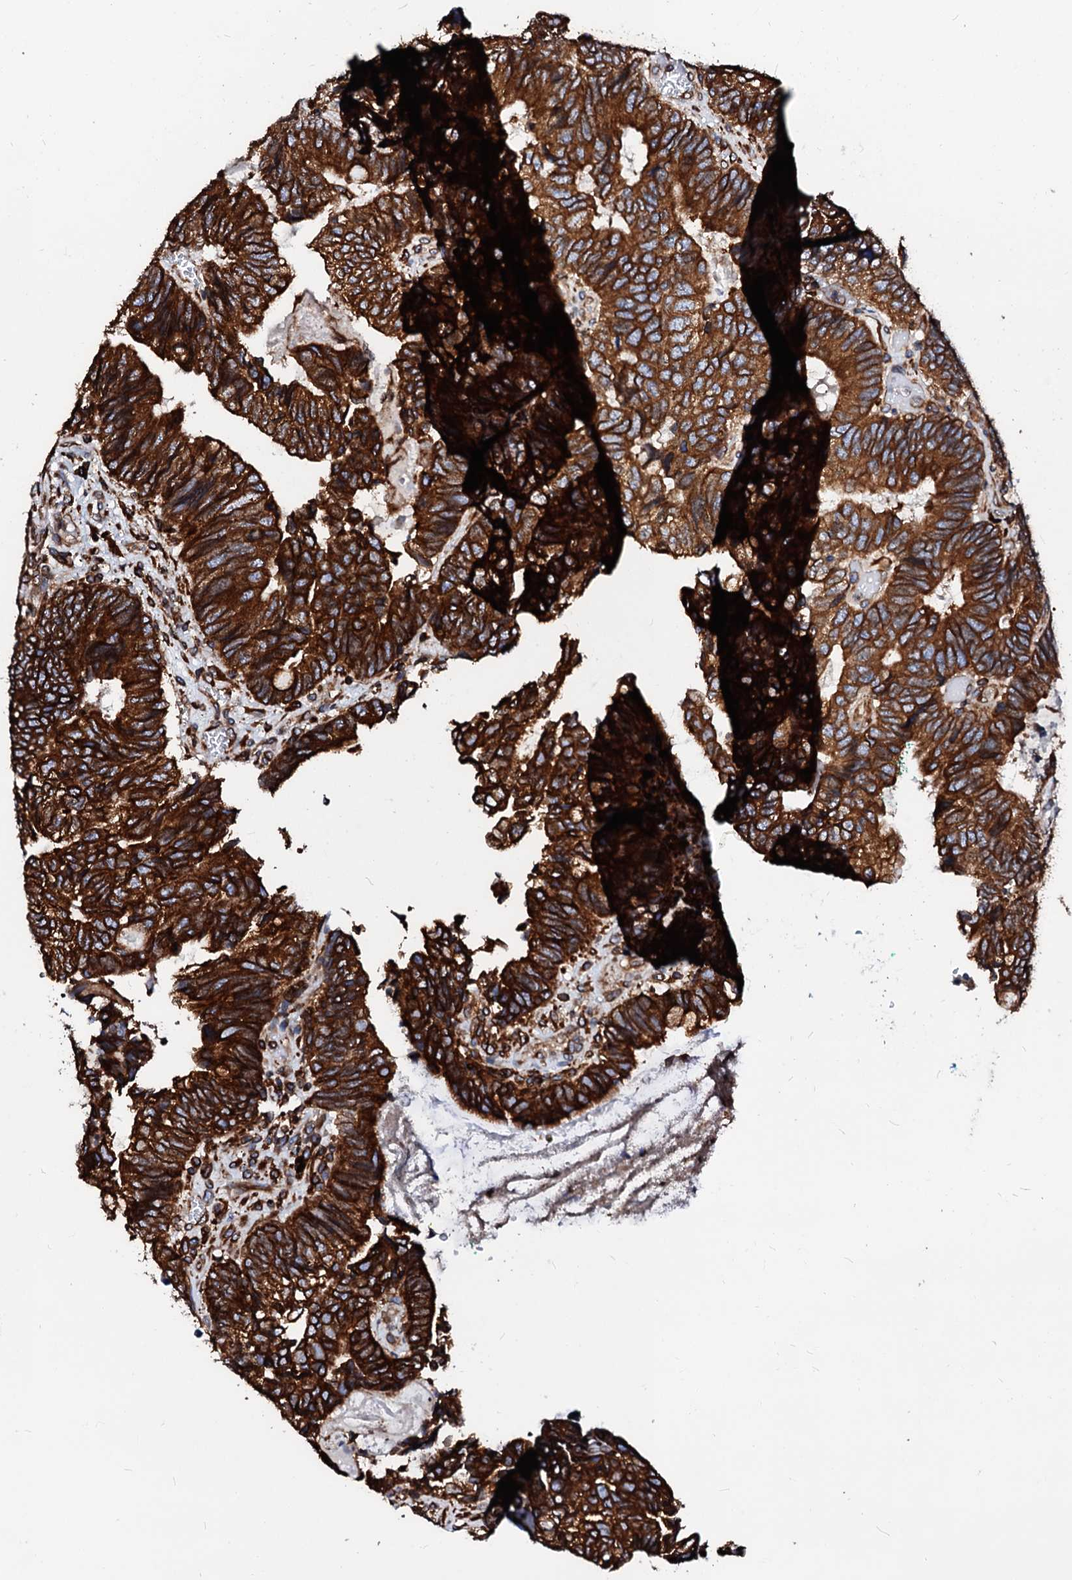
{"staining": {"intensity": "strong", "quantity": ">75%", "location": "cytoplasmic/membranous"}, "tissue": "colorectal cancer", "cell_type": "Tumor cells", "image_type": "cancer", "snomed": [{"axis": "morphology", "description": "Adenocarcinoma, NOS"}, {"axis": "topography", "description": "Colon"}], "caption": "Immunohistochemistry (DAB) staining of human colorectal cancer (adenocarcinoma) demonstrates strong cytoplasmic/membranous protein staining in approximately >75% of tumor cells.", "gene": "DERL1", "patient": {"sex": "female", "age": 67}}